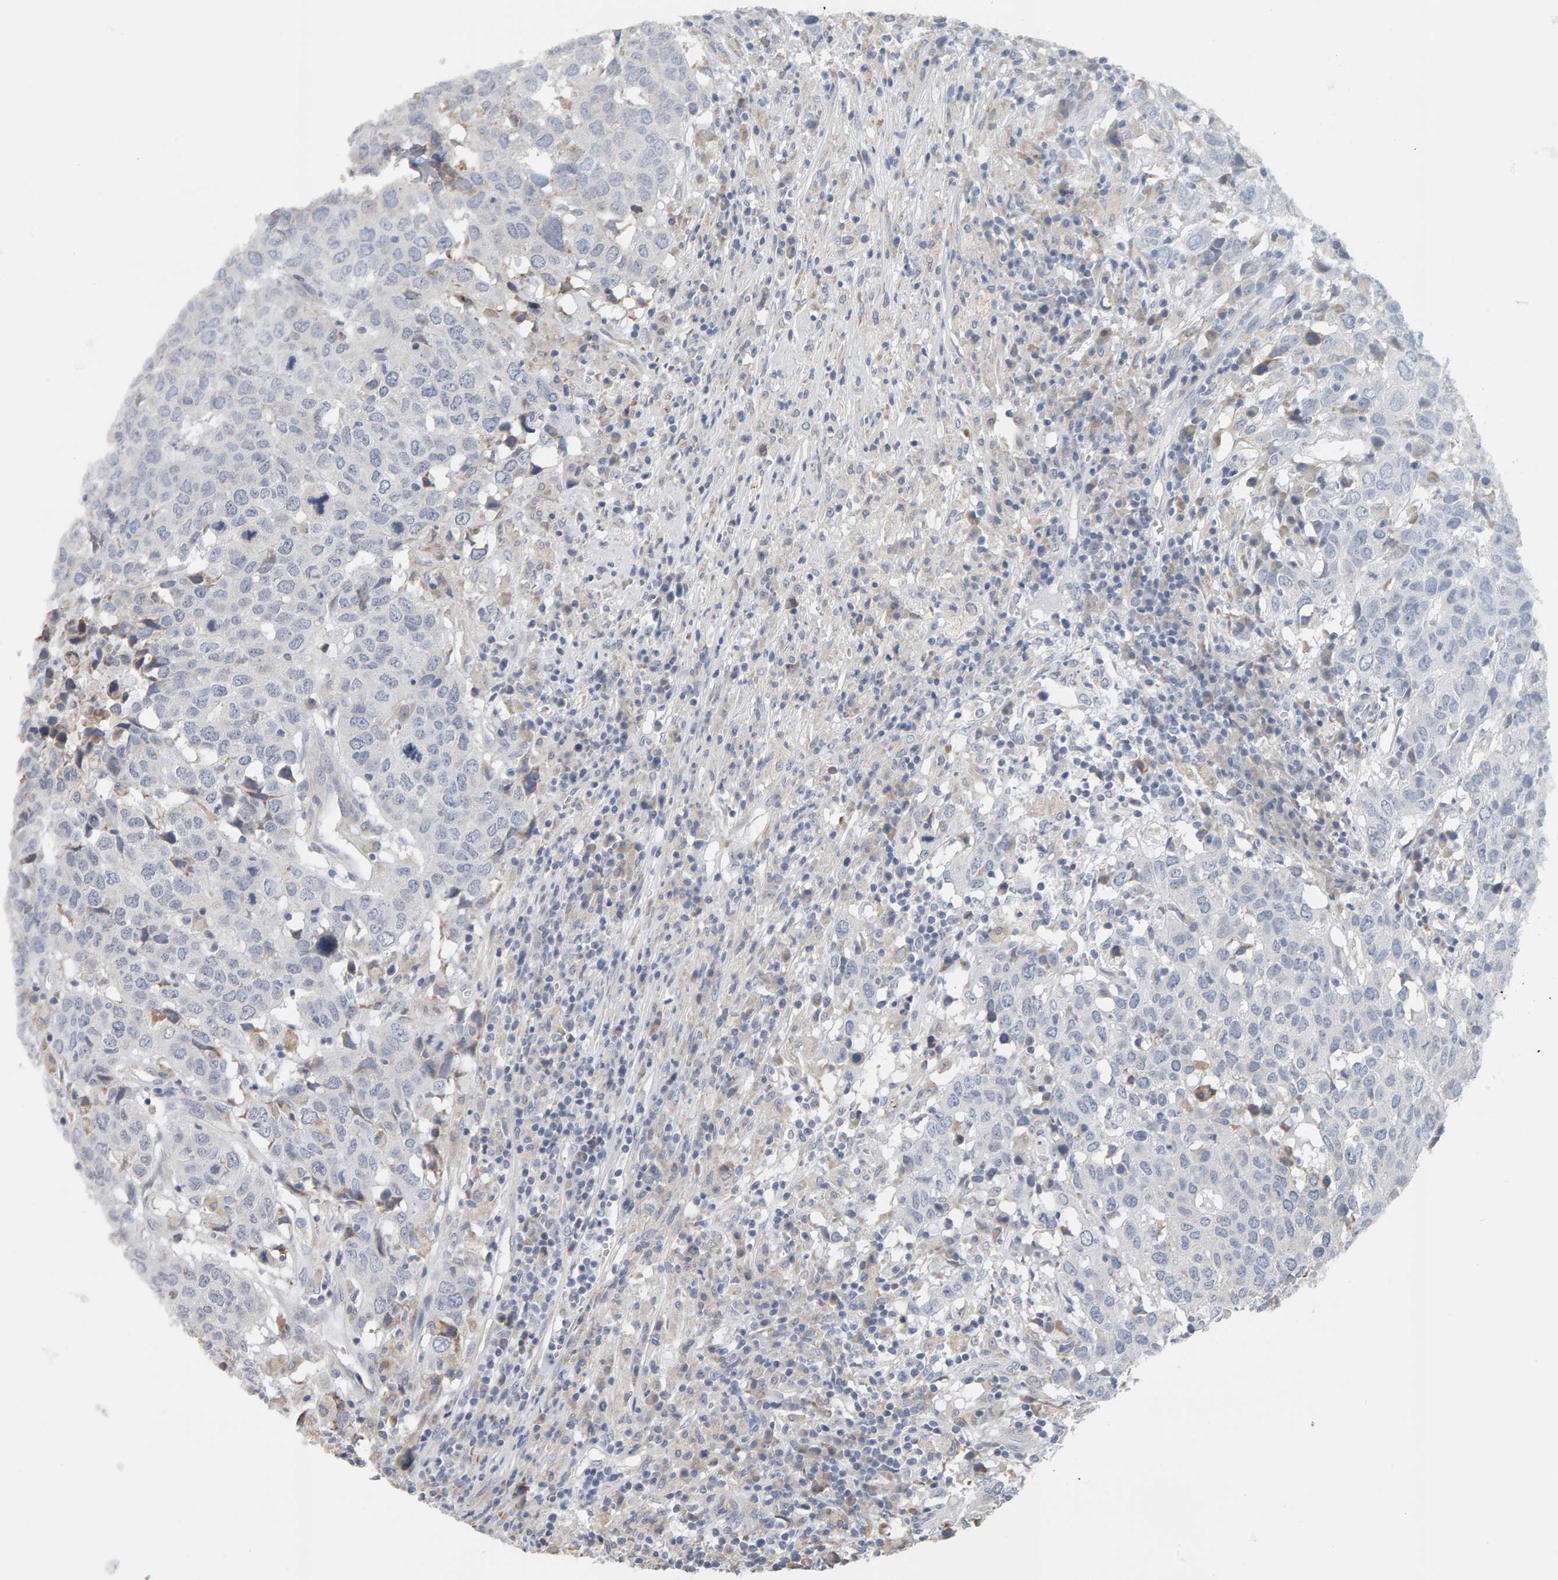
{"staining": {"intensity": "negative", "quantity": "none", "location": "none"}, "tissue": "head and neck cancer", "cell_type": "Tumor cells", "image_type": "cancer", "snomed": [{"axis": "morphology", "description": "Squamous cell carcinoma, NOS"}, {"axis": "topography", "description": "Head-Neck"}], "caption": "Immunohistochemistry photomicrograph of squamous cell carcinoma (head and neck) stained for a protein (brown), which shows no positivity in tumor cells.", "gene": "ADHFE1", "patient": {"sex": "male", "age": 66}}